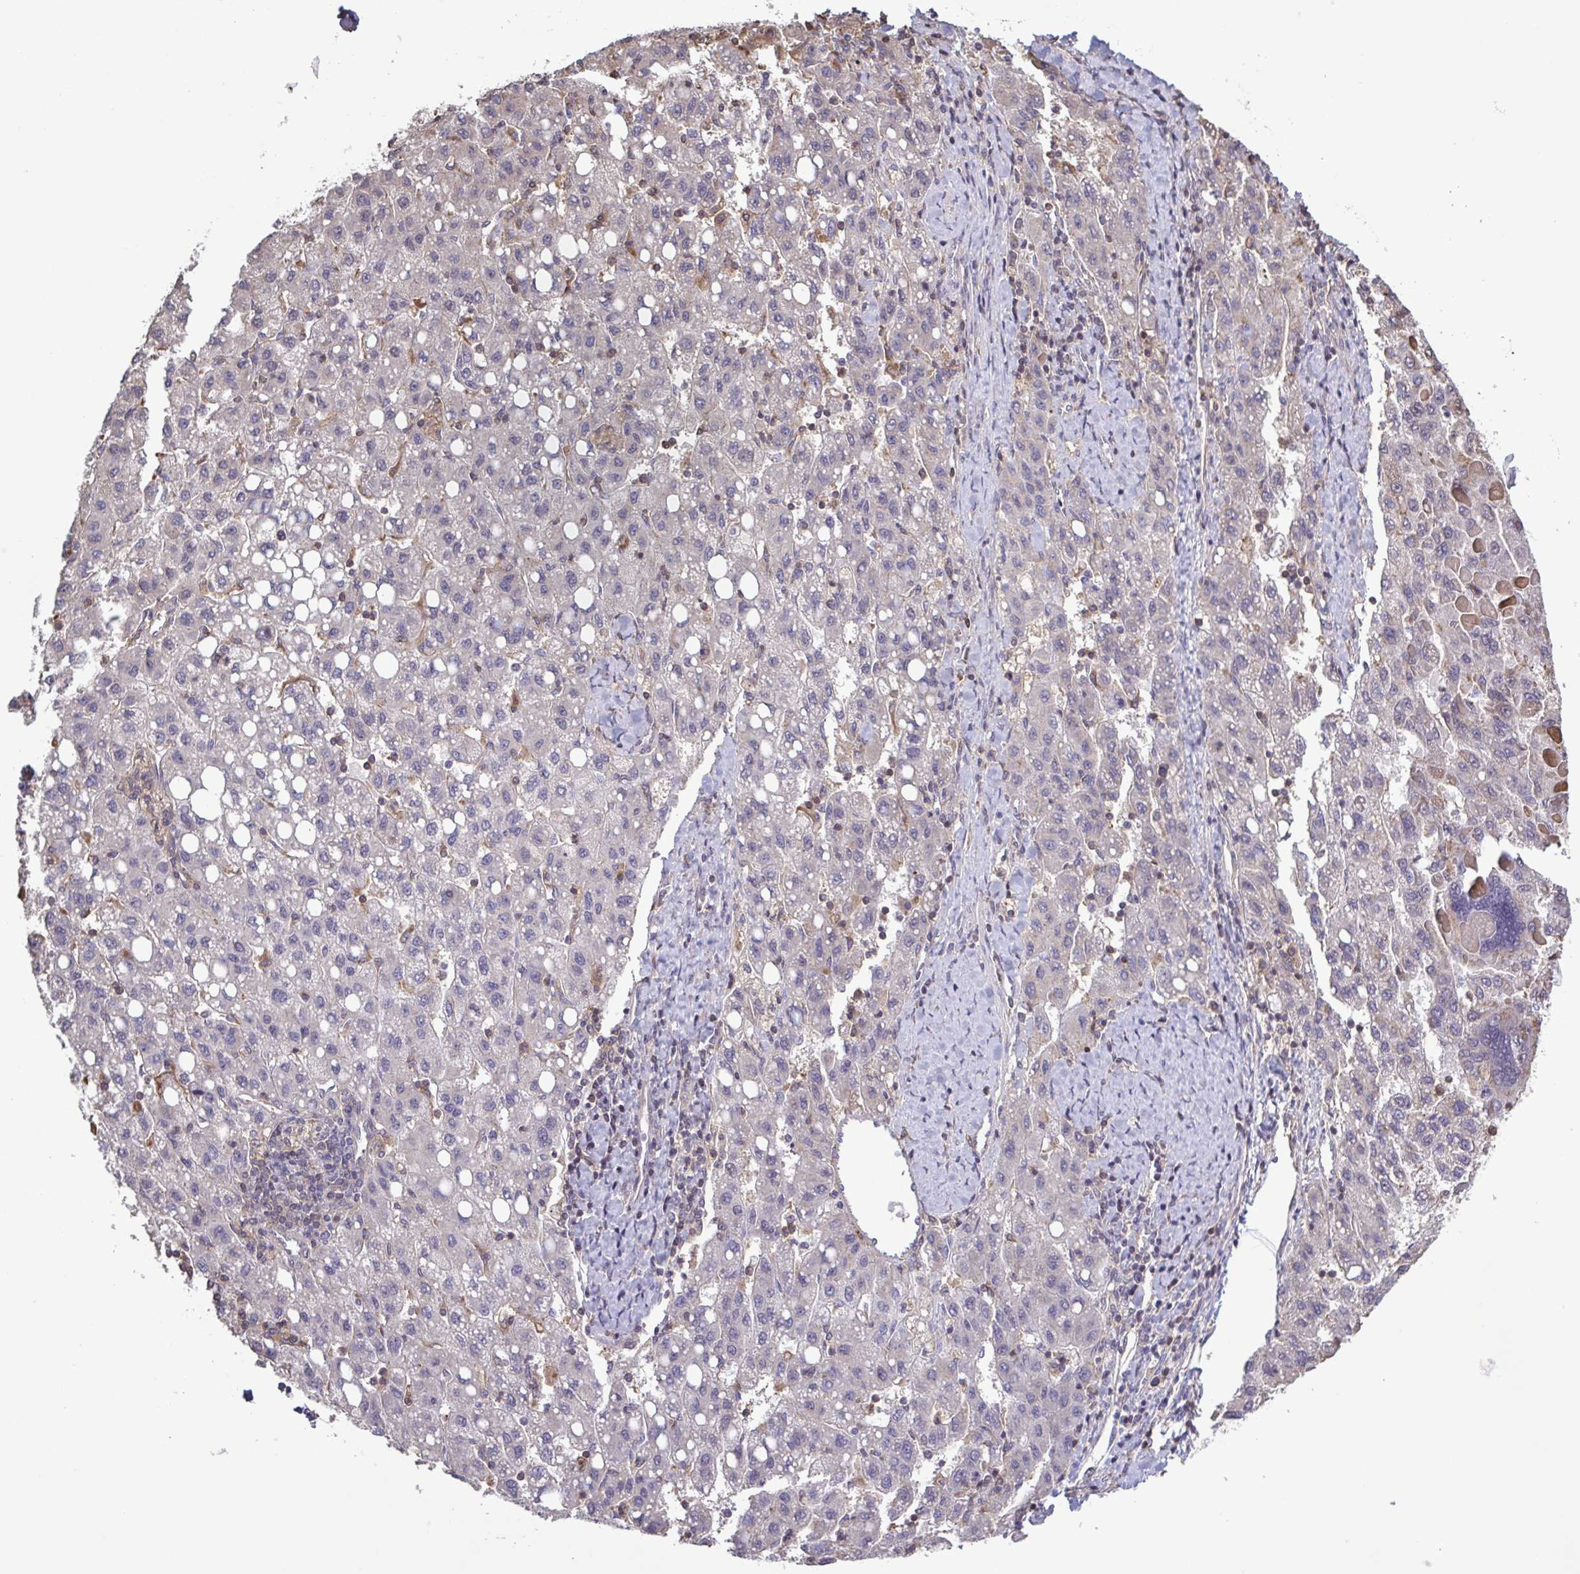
{"staining": {"intensity": "weak", "quantity": "<25%", "location": "cytoplasmic/membranous"}, "tissue": "liver cancer", "cell_type": "Tumor cells", "image_type": "cancer", "snomed": [{"axis": "morphology", "description": "Carcinoma, Hepatocellular, NOS"}, {"axis": "topography", "description": "Liver"}], "caption": "Tumor cells show no significant expression in liver cancer (hepatocellular carcinoma).", "gene": "ZNF200", "patient": {"sex": "female", "age": 82}}